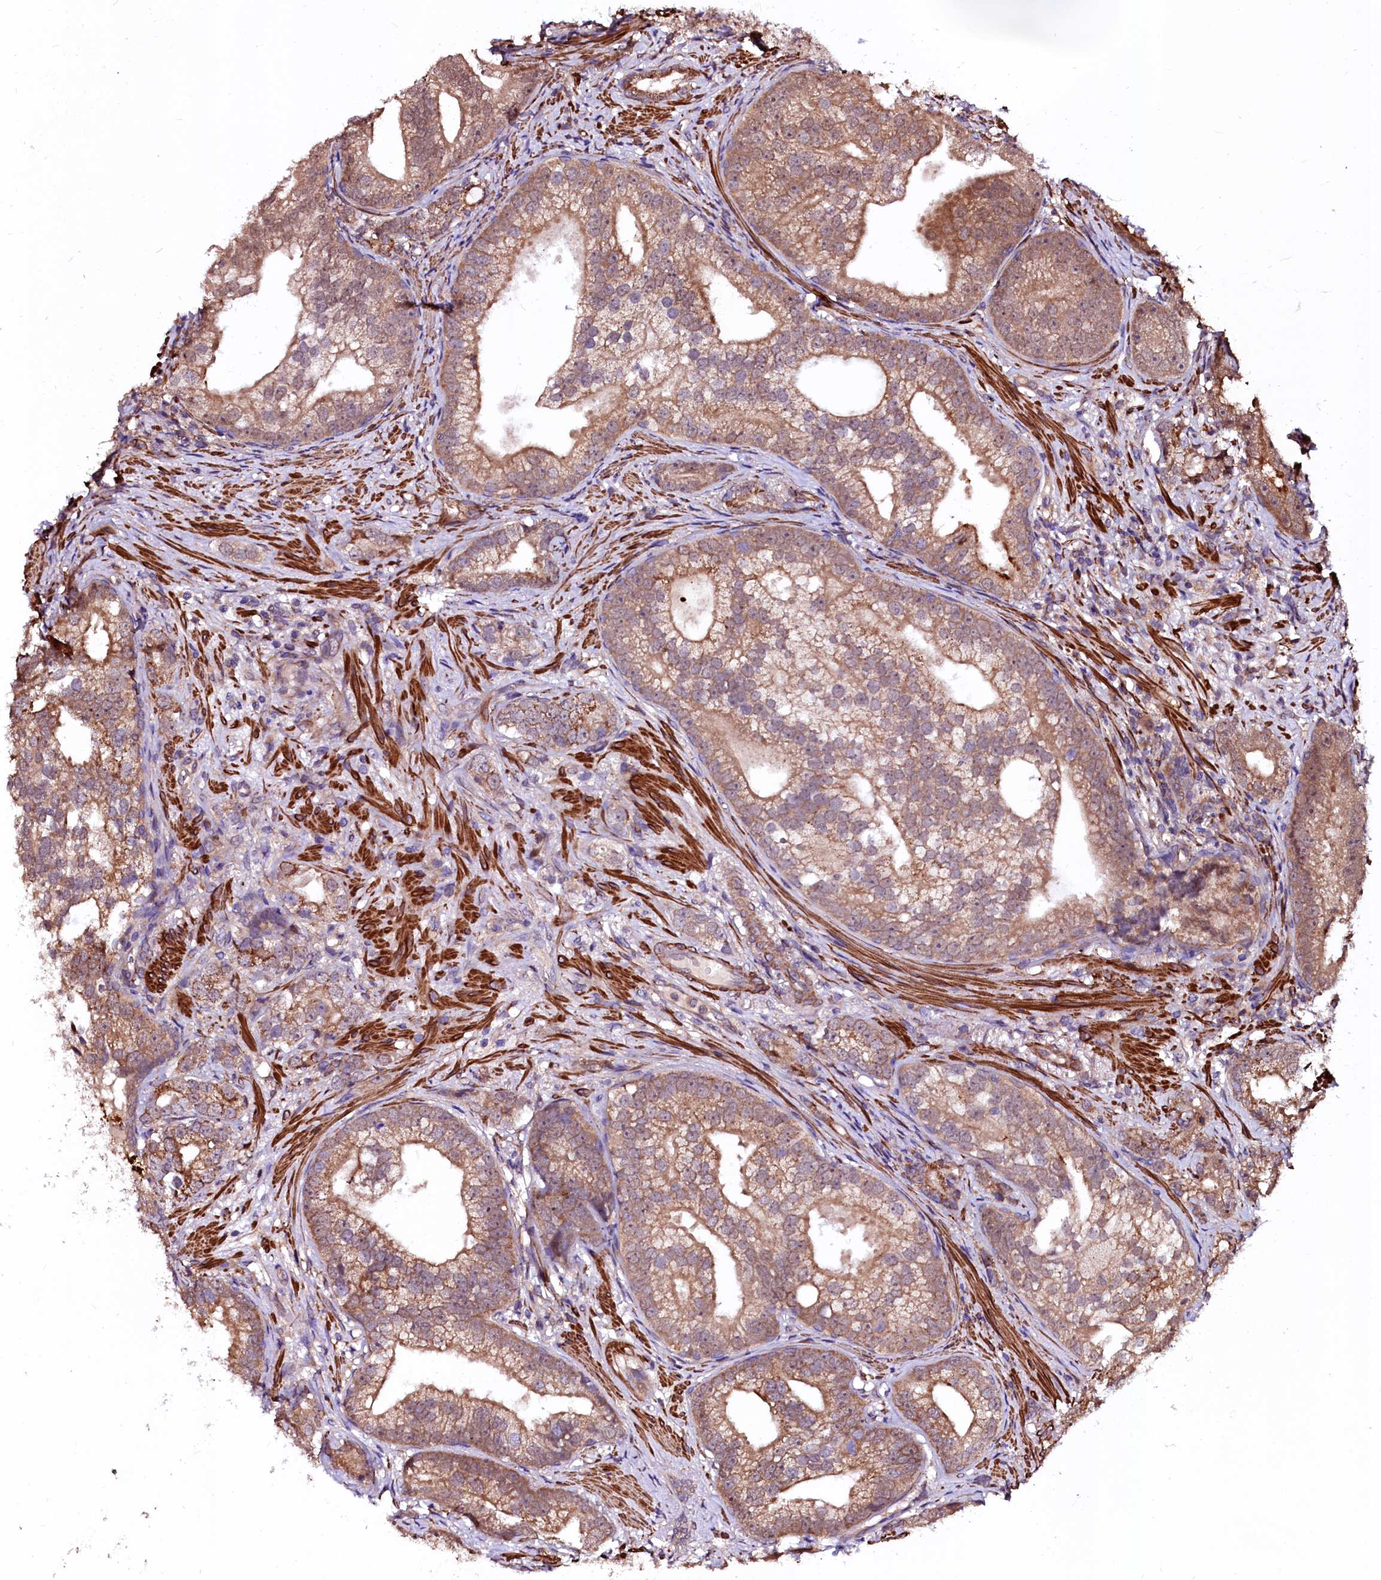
{"staining": {"intensity": "moderate", "quantity": ">75%", "location": "cytoplasmic/membranous"}, "tissue": "prostate cancer", "cell_type": "Tumor cells", "image_type": "cancer", "snomed": [{"axis": "morphology", "description": "Adenocarcinoma, High grade"}, {"axis": "topography", "description": "Prostate"}], "caption": "Moderate cytoplasmic/membranous expression for a protein is appreciated in approximately >75% of tumor cells of prostate high-grade adenocarcinoma using immunohistochemistry.", "gene": "N4BP1", "patient": {"sex": "male", "age": 75}}